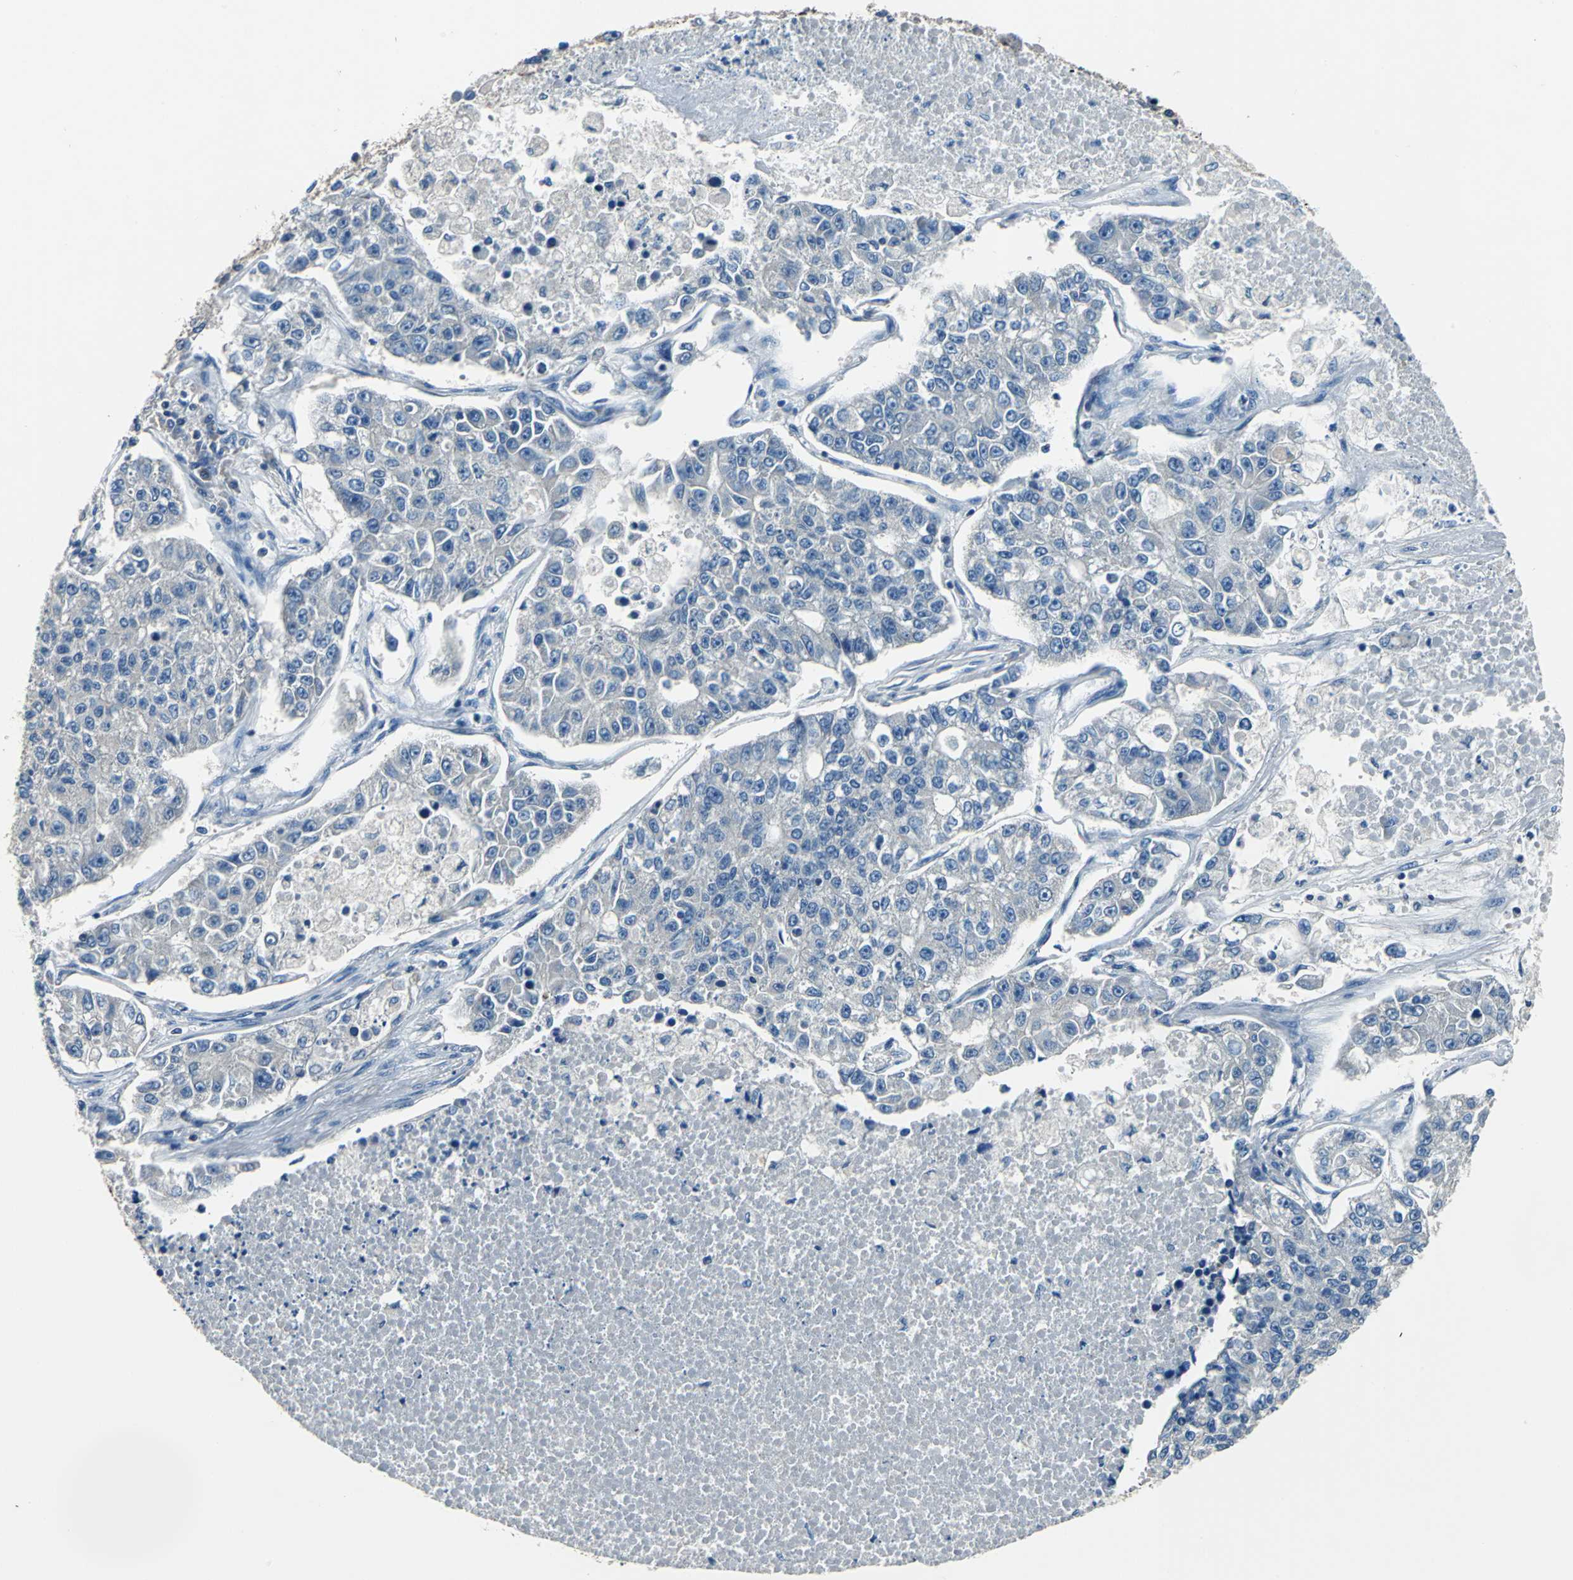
{"staining": {"intensity": "negative", "quantity": "none", "location": "none"}, "tissue": "lung cancer", "cell_type": "Tumor cells", "image_type": "cancer", "snomed": [{"axis": "morphology", "description": "Adenocarcinoma, NOS"}, {"axis": "topography", "description": "Lung"}], "caption": "High power microscopy histopathology image of an immunohistochemistry (IHC) photomicrograph of lung cancer, revealing no significant expression in tumor cells.", "gene": "PRKCA", "patient": {"sex": "male", "age": 49}}